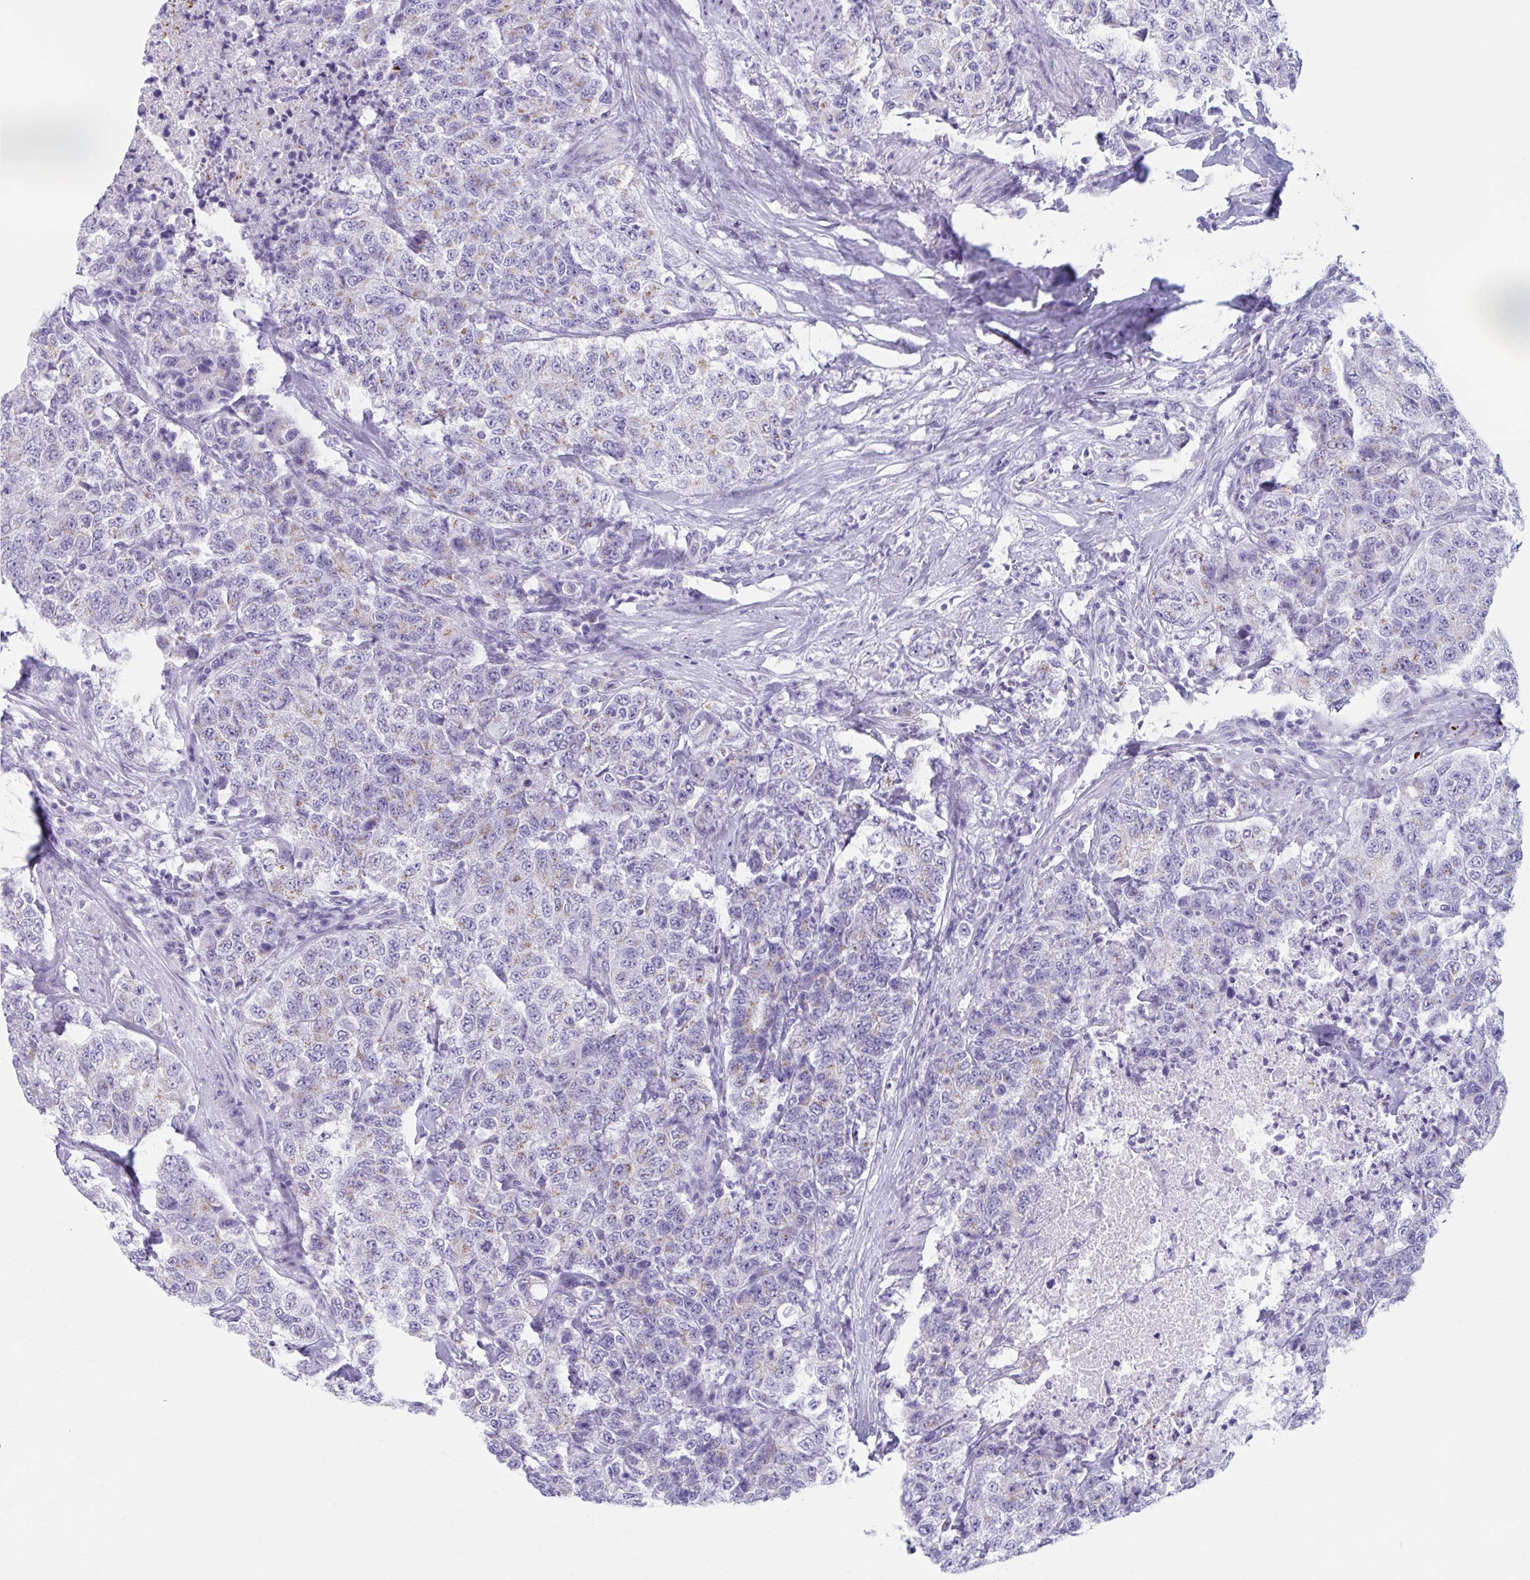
{"staining": {"intensity": "weak", "quantity": "25%-75%", "location": "cytoplasmic/membranous"}, "tissue": "urothelial cancer", "cell_type": "Tumor cells", "image_type": "cancer", "snomed": [{"axis": "morphology", "description": "Urothelial carcinoma, High grade"}, {"axis": "topography", "description": "Urinary bladder"}], "caption": "Immunohistochemistry (IHC) of human urothelial cancer exhibits low levels of weak cytoplasmic/membranous positivity in about 25%-75% of tumor cells.", "gene": "KCNE2", "patient": {"sex": "female", "age": 78}}